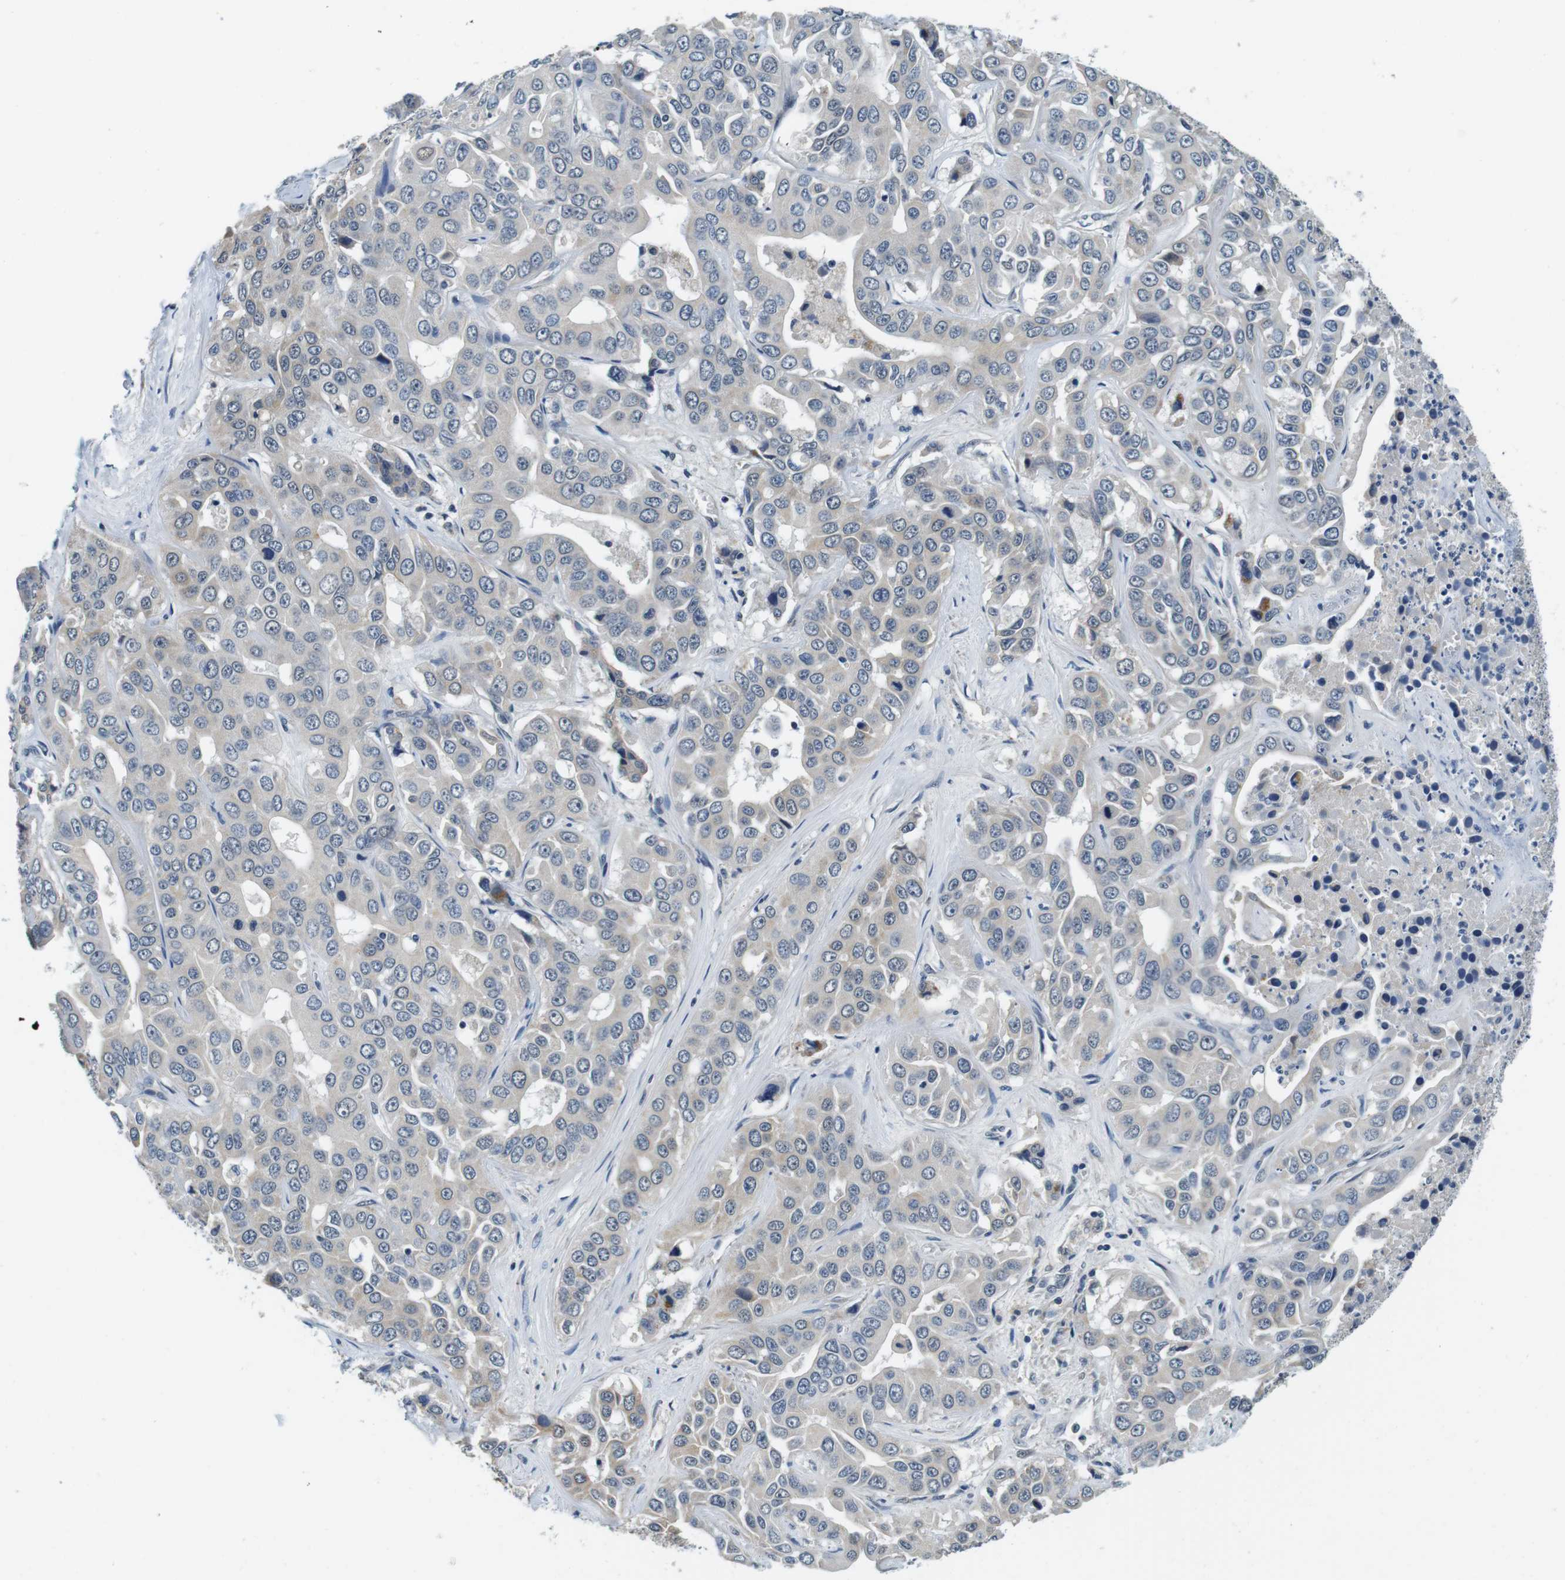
{"staining": {"intensity": "weak", "quantity": "<25%", "location": "cytoplasmic/membranous"}, "tissue": "liver cancer", "cell_type": "Tumor cells", "image_type": "cancer", "snomed": [{"axis": "morphology", "description": "Cholangiocarcinoma"}, {"axis": "topography", "description": "Liver"}], "caption": "There is no significant staining in tumor cells of liver cholangiocarcinoma.", "gene": "DTNA", "patient": {"sex": "female", "age": 52}}